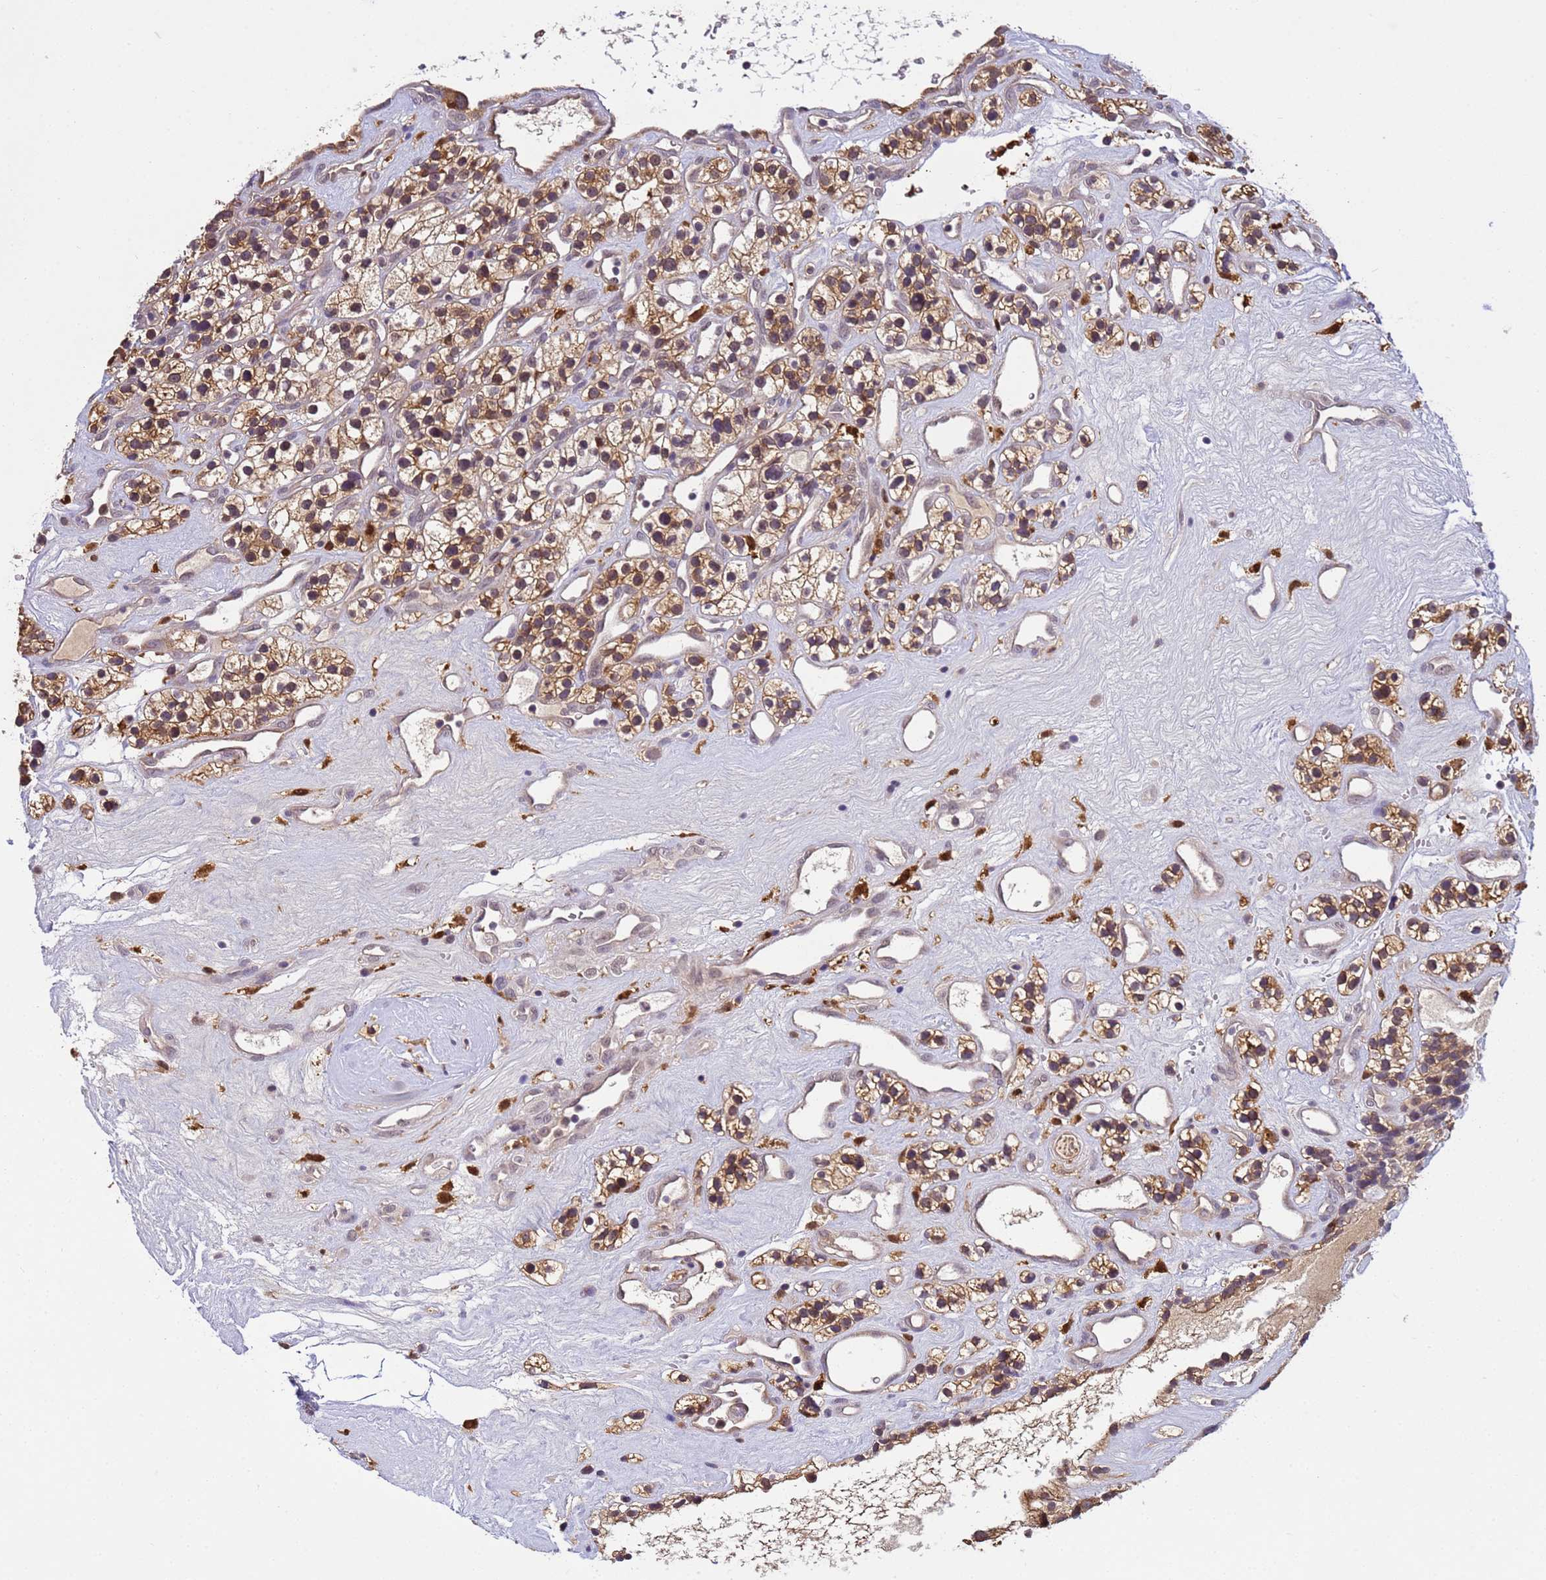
{"staining": {"intensity": "moderate", "quantity": ">75%", "location": "cytoplasmic/membranous,nuclear"}, "tissue": "renal cancer", "cell_type": "Tumor cells", "image_type": "cancer", "snomed": [{"axis": "morphology", "description": "Adenocarcinoma, NOS"}, {"axis": "topography", "description": "Kidney"}], "caption": "Adenocarcinoma (renal) stained with a protein marker displays moderate staining in tumor cells.", "gene": "NPEPPS", "patient": {"sex": "female", "age": 57}}